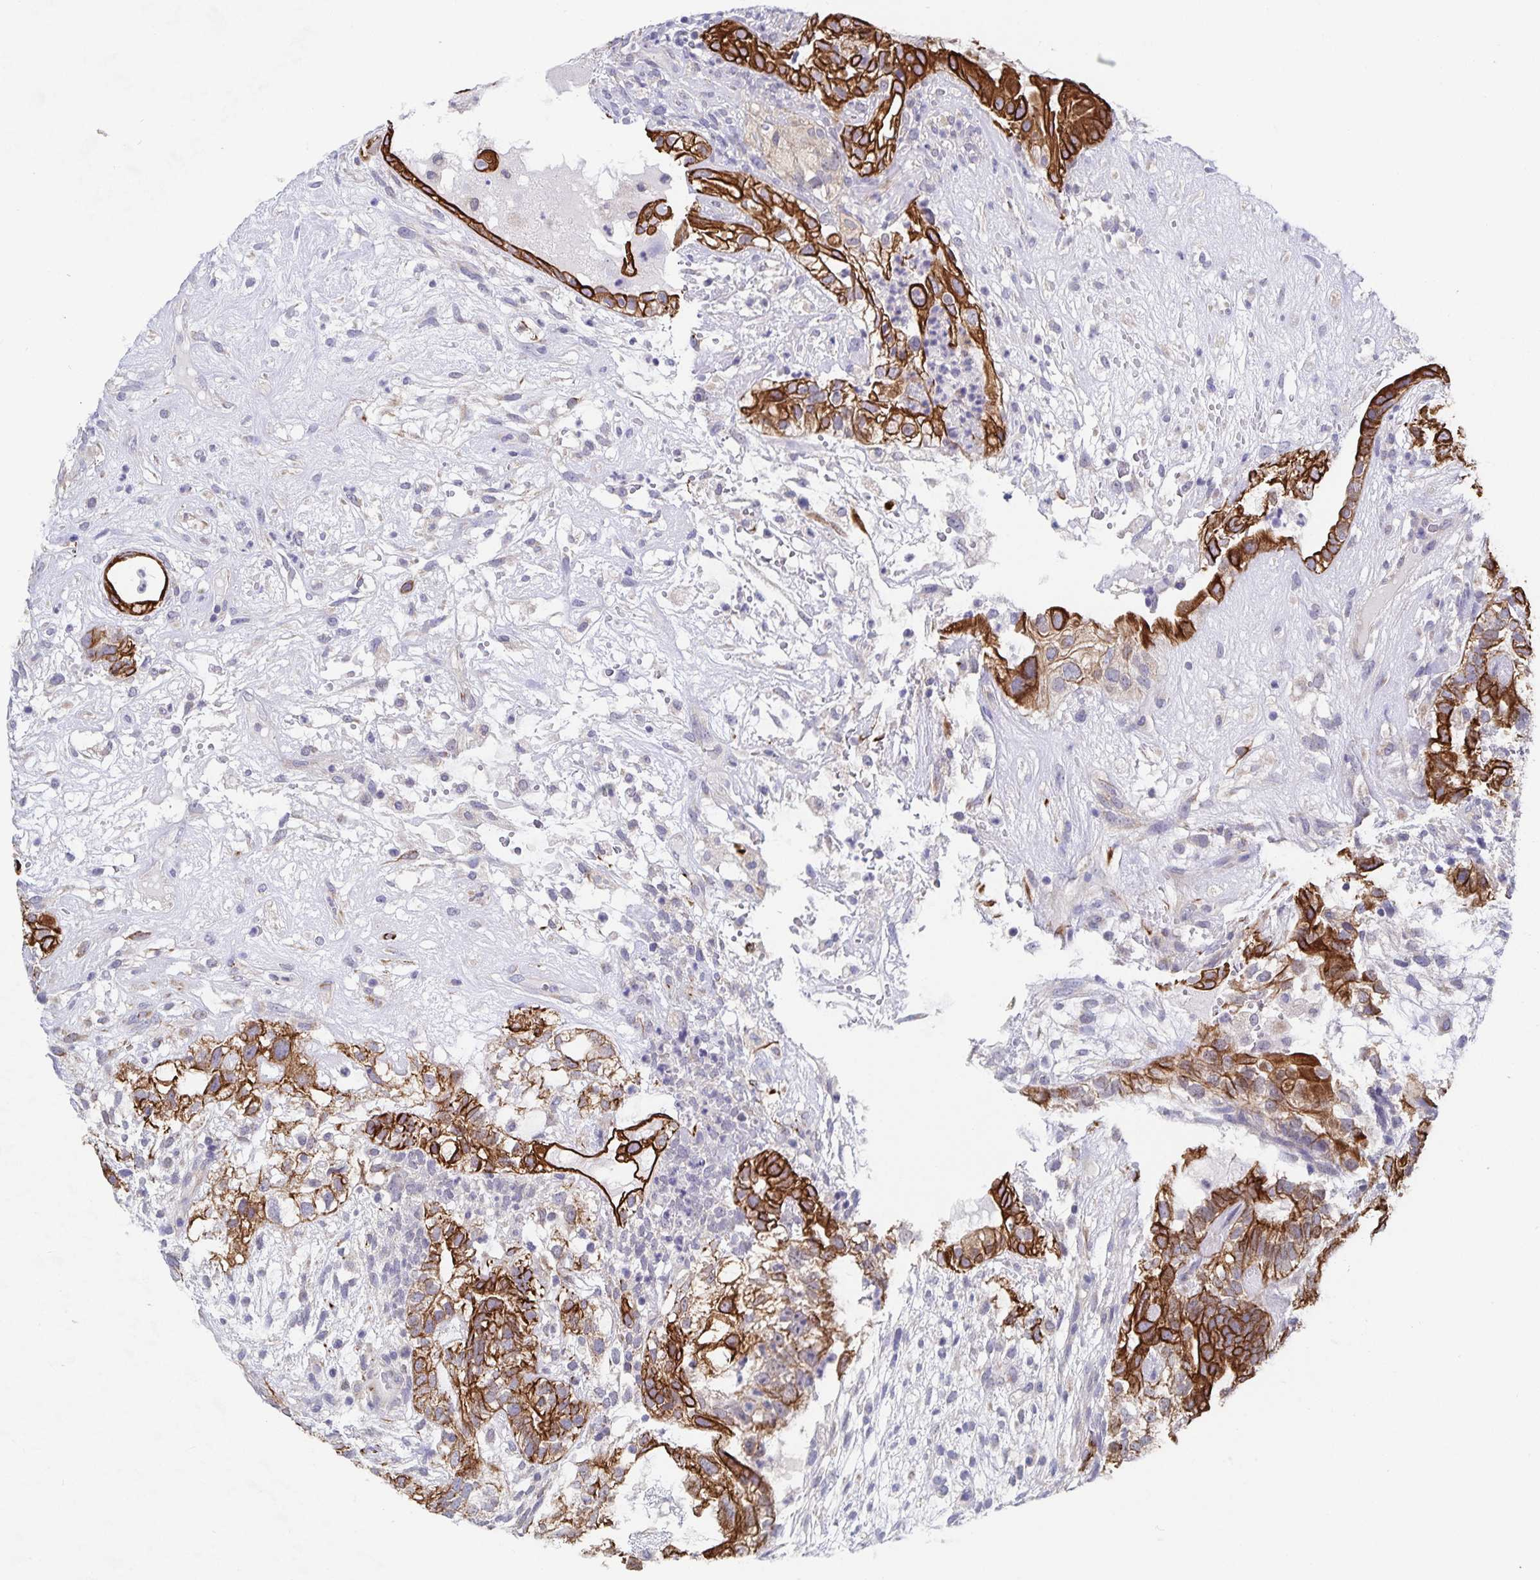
{"staining": {"intensity": "strong", "quantity": "25%-75%", "location": "cytoplasmic/membranous"}, "tissue": "testis cancer", "cell_type": "Tumor cells", "image_type": "cancer", "snomed": [{"axis": "morphology", "description": "Seminoma, NOS"}, {"axis": "morphology", "description": "Carcinoma, Embryonal, NOS"}, {"axis": "topography", "description": "Testis"}], "caption": "This photomicrograph reveals immunohistochemistry (IHC) staining of testis seminoma, with high strong cytoplasmic/membranous positivity in about 25%-75% of tumor cells.", "gene": "ZIK1", "patient": {"sex": "male", "age": 41}}